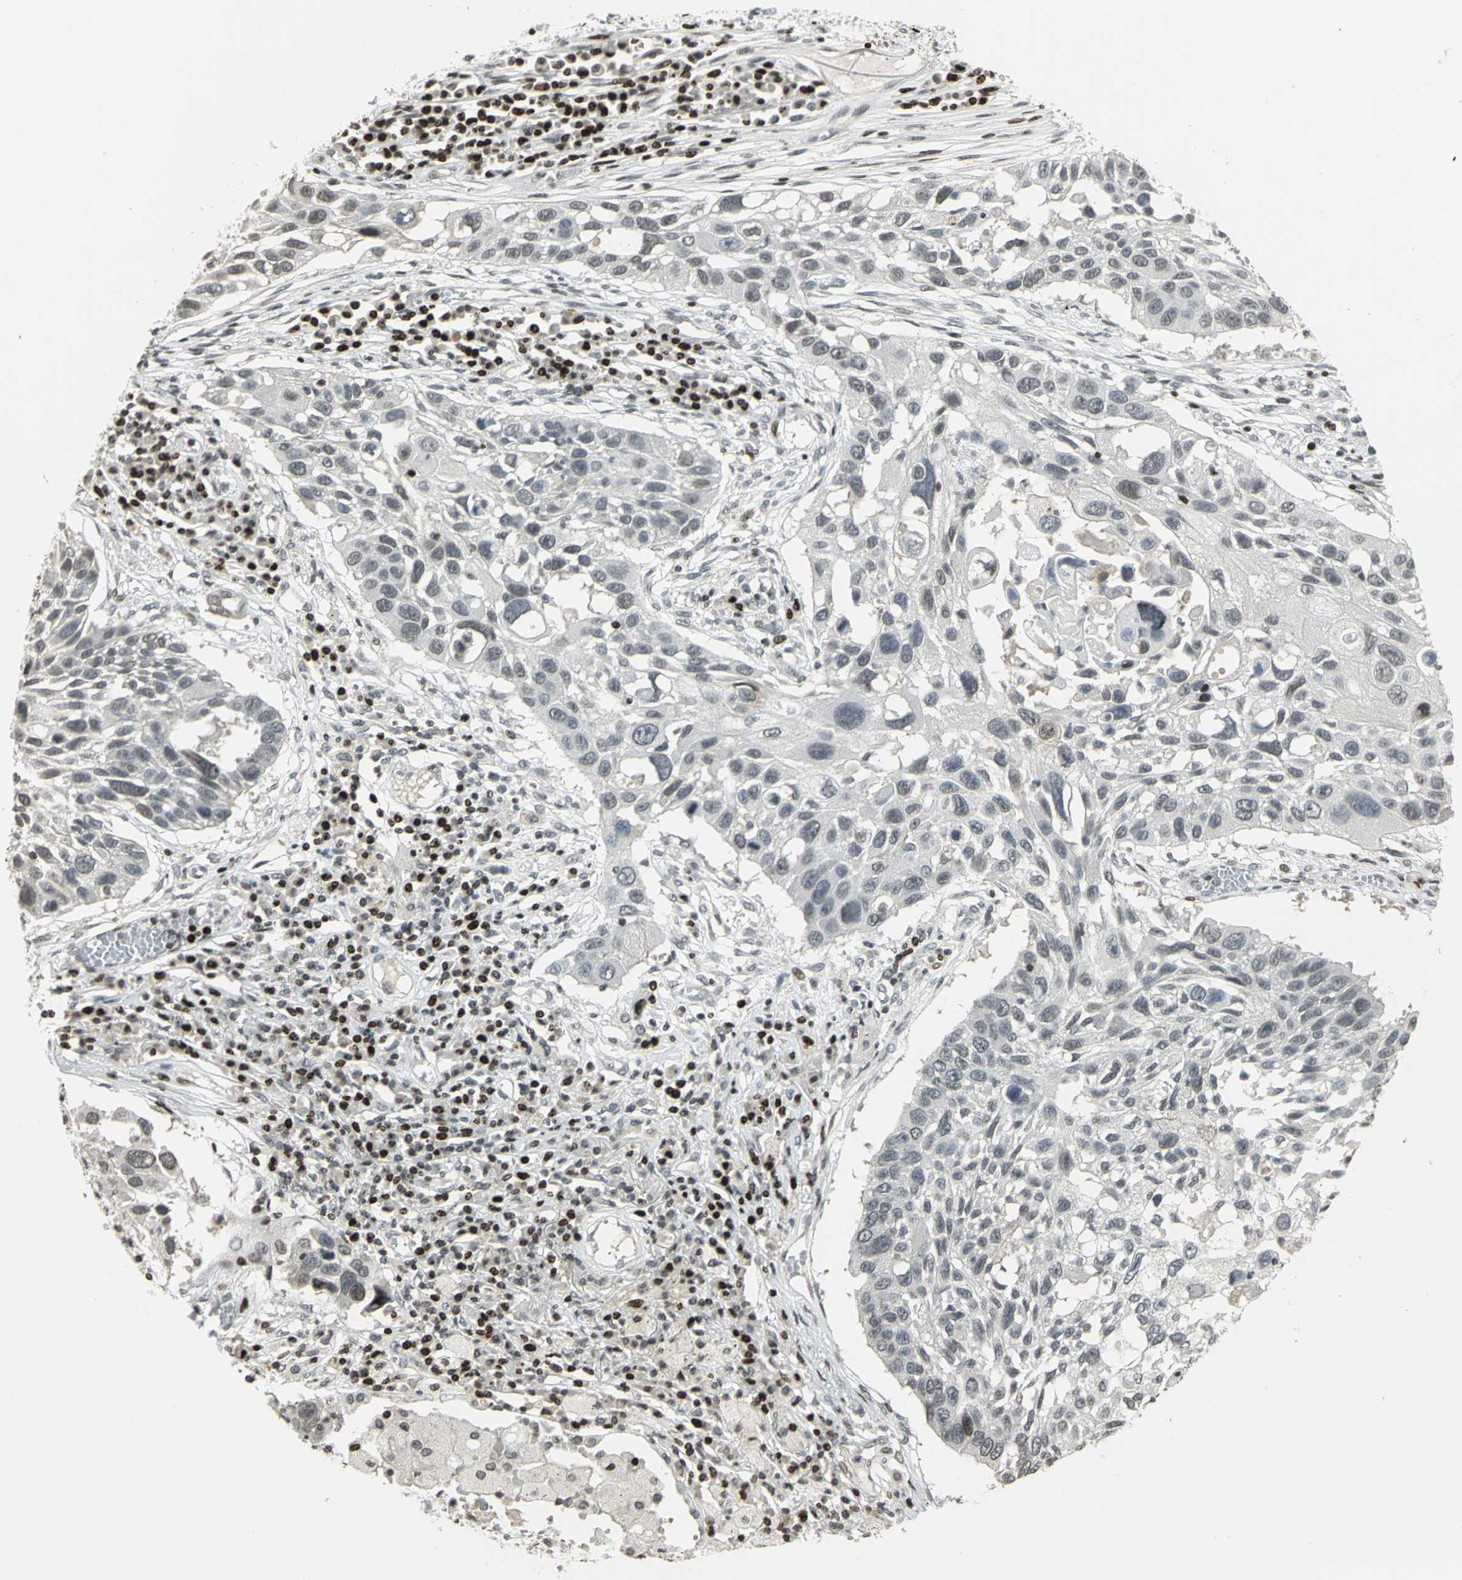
{"staining": {"intensity": "weak", "quantity": "<25%", "location": "nuclear"}, "tissue": "lung cancer", "cell_type": "Tumor cells", "image_type": "cancer", "snomed": [{"axis": "morphology", "description": "Squamous cell carcinoma, NOS"}, {"axis": "topography", "description": "Lung"}], "caption": "This is an immunohistochemistry (IHC) histopathology image of lung cancer. There is no staining in tumor cells.", "gene": "KDM1A", "patient": {"sex": "male", "age": 71}}